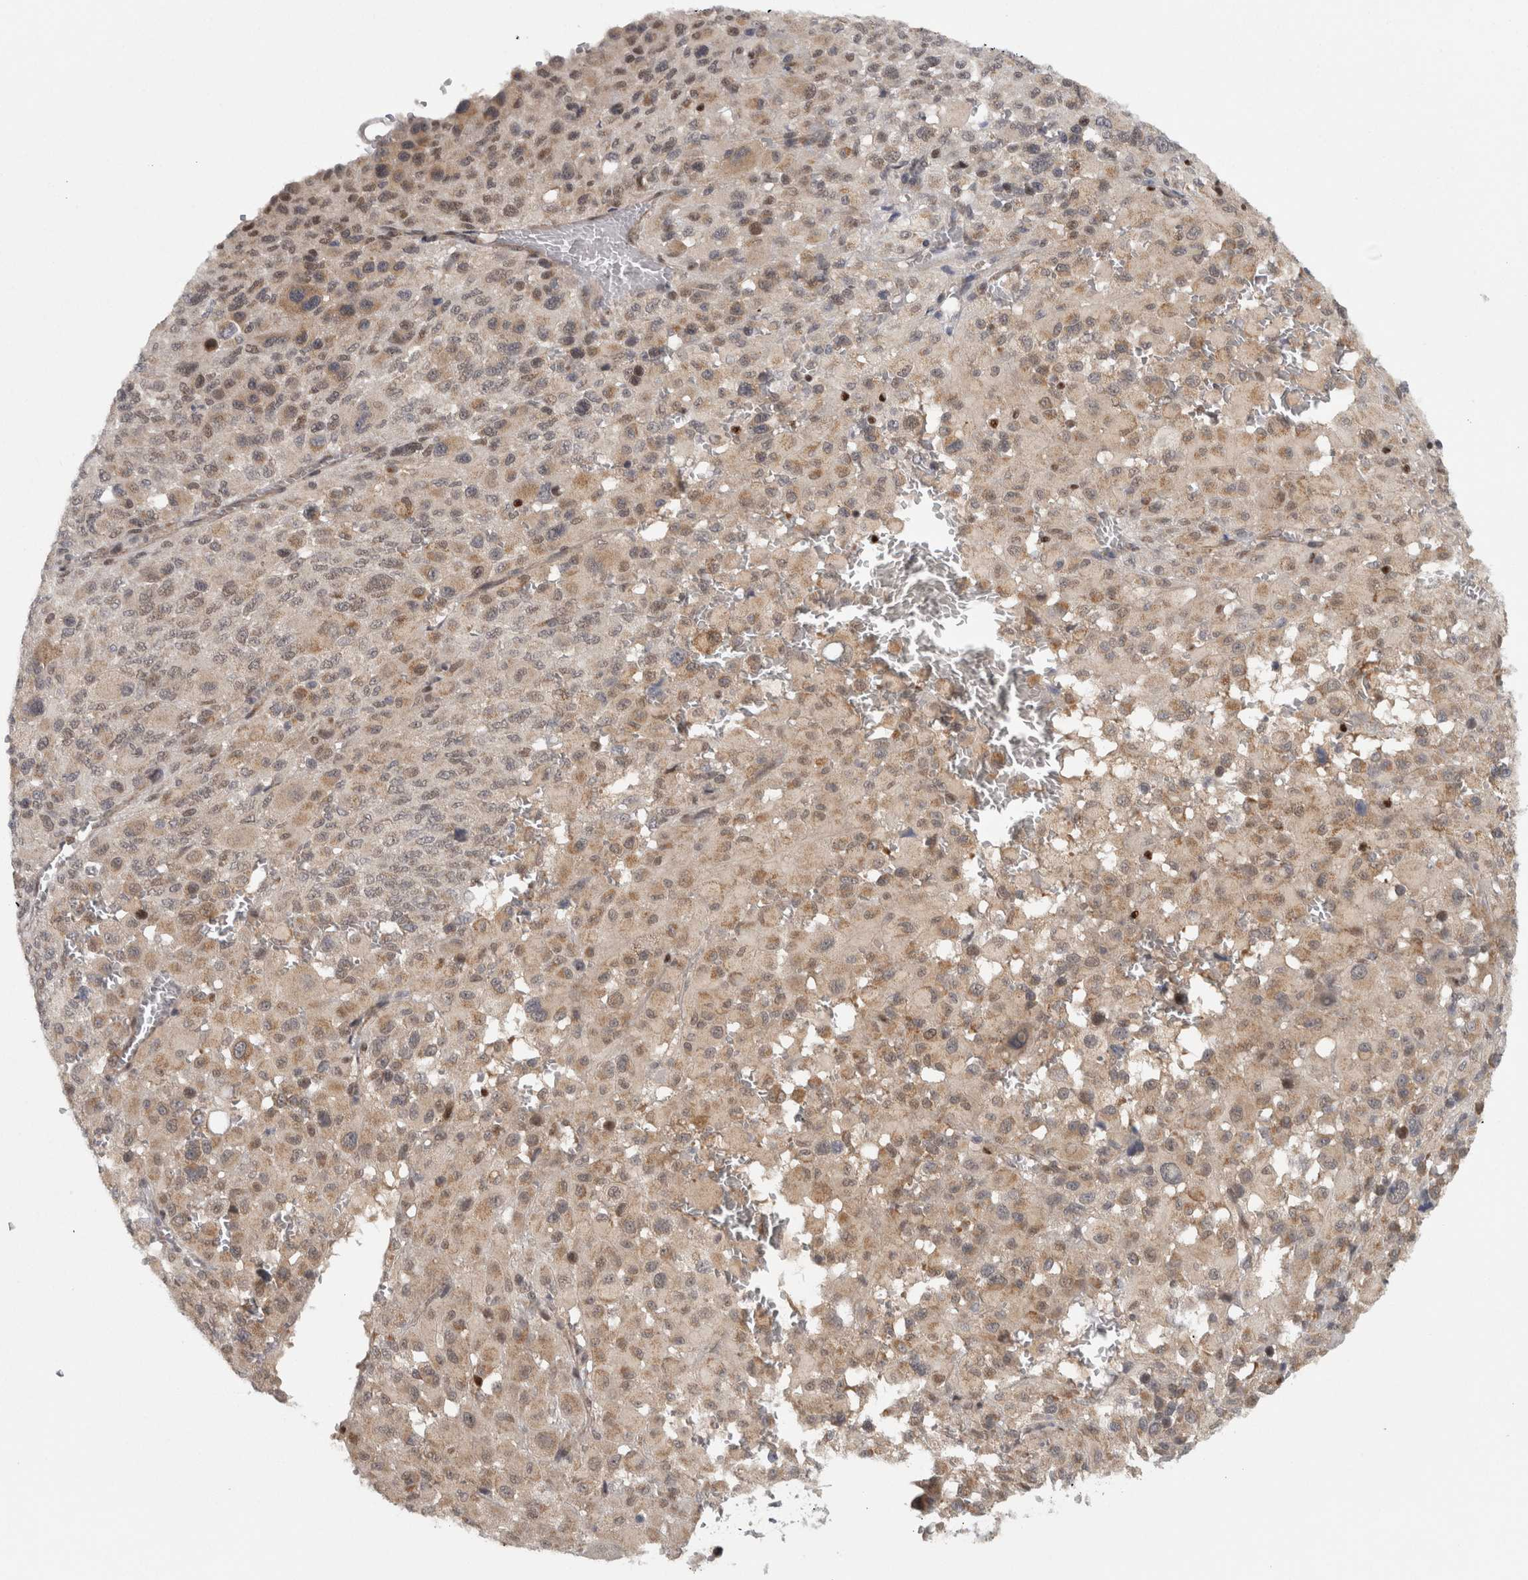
{"staining": {"intensity": "weak", "quantity": ">75%", "location": "cytoplasmic/membranous,nuclear"}, "tissue": "melanoma", "cell_type": "Tumor cells", "image_type": "cancer", "snomed": [{"axis": "morphology", "description": "Malignant melanoma, Metastatic site"}, {"axis": "topography", "description": "Skin"}], "caption": "Protein expression analysis of human melanoma reveals weak cytoplasmic/membranous and nuclear positivity in about >75% of tumor cells.", "gene": "KDM8", "patient": {"sex": "female", "age": 74}}